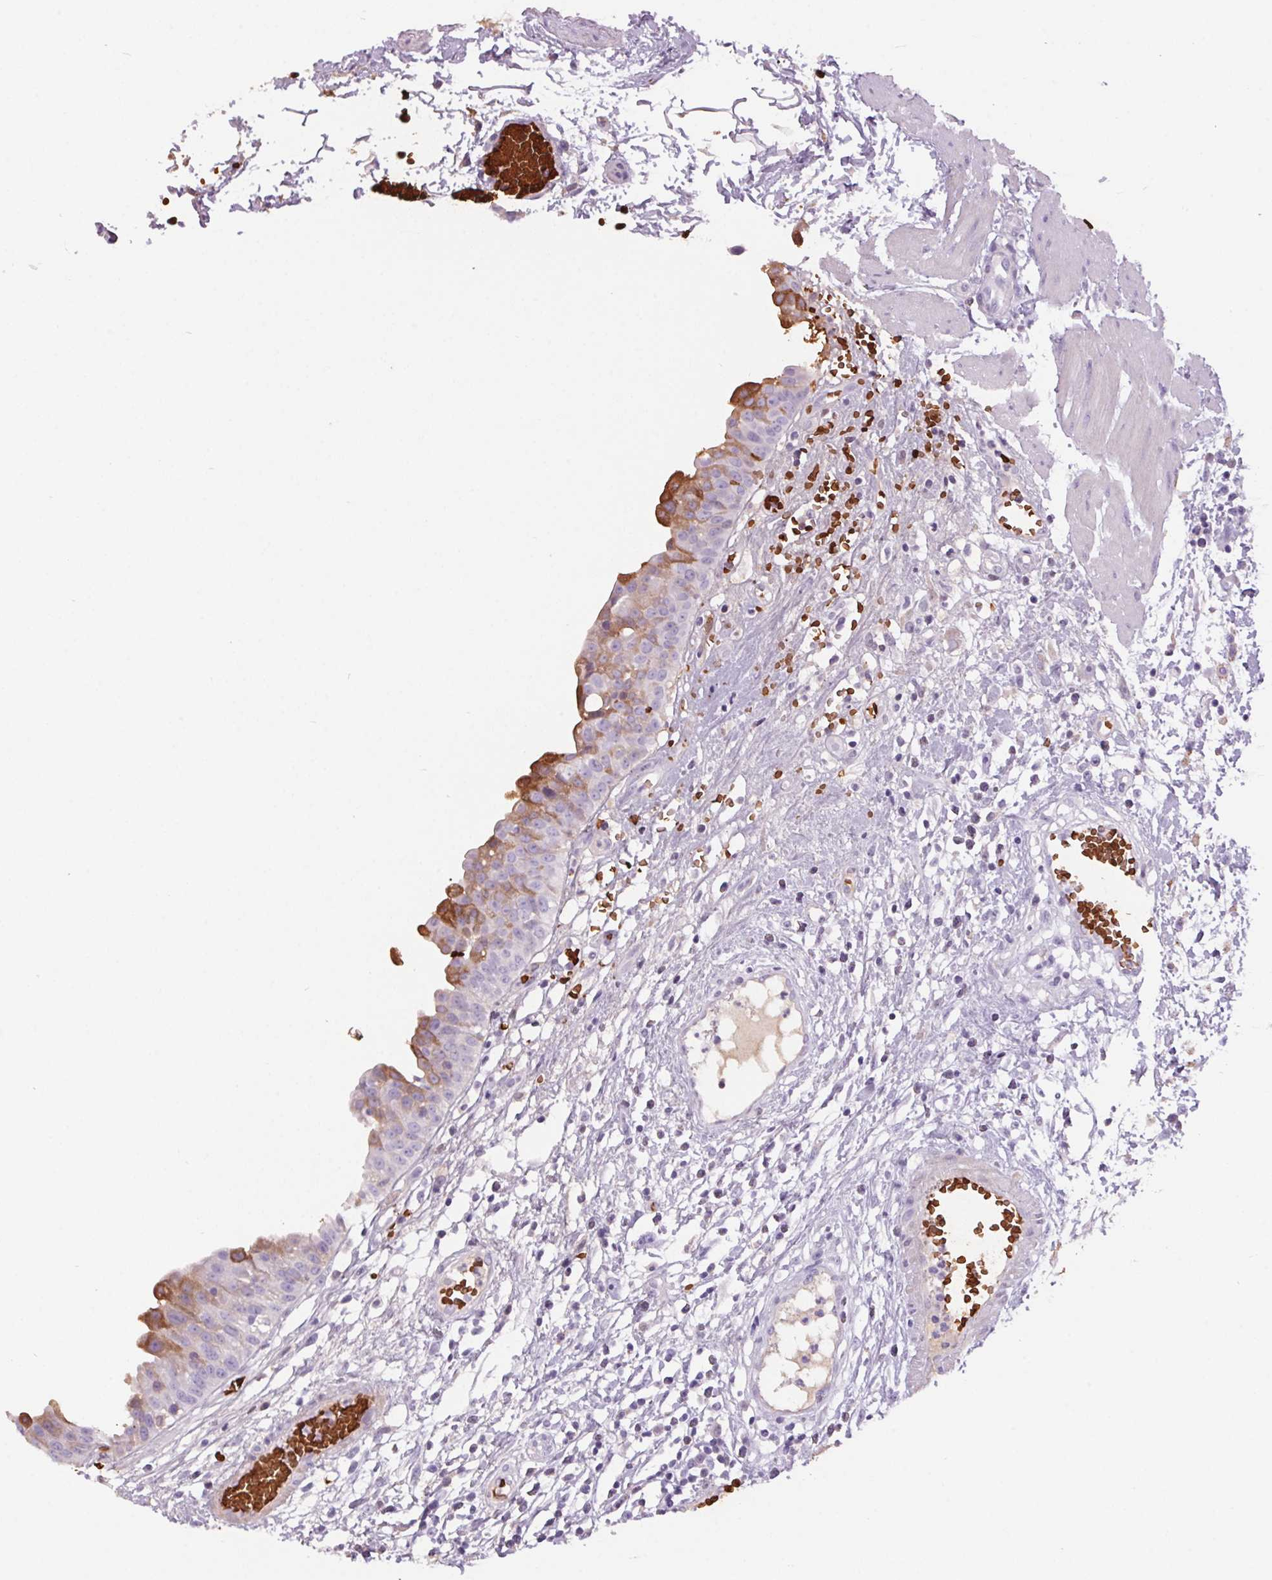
{"staining": {"intensity": "moderate", "quantity": "<25%", "location": "cytoplasmic/membranous"}, "tissue": "urinary bladder", "cell_type": "Urothelial cells", "image_type": "normal", "snomed": [{"axis": "morphology", "description": "Normal tissue, NOS"}, {"axis": "topography", "description": "Urinary bladder"}], "caption": "Moderate cytoplasmic/membranous protein positivity is identified in about <25% of urothelial cells in urinary bladder. Using DAB (3,3'-diaminobenzidine) (brown) and hematoxylin (blue) stains, captured at high magnification using brightfield microscopy.", "gene": "HBQ1", "patient": {"sex": "male", "age": 64}}